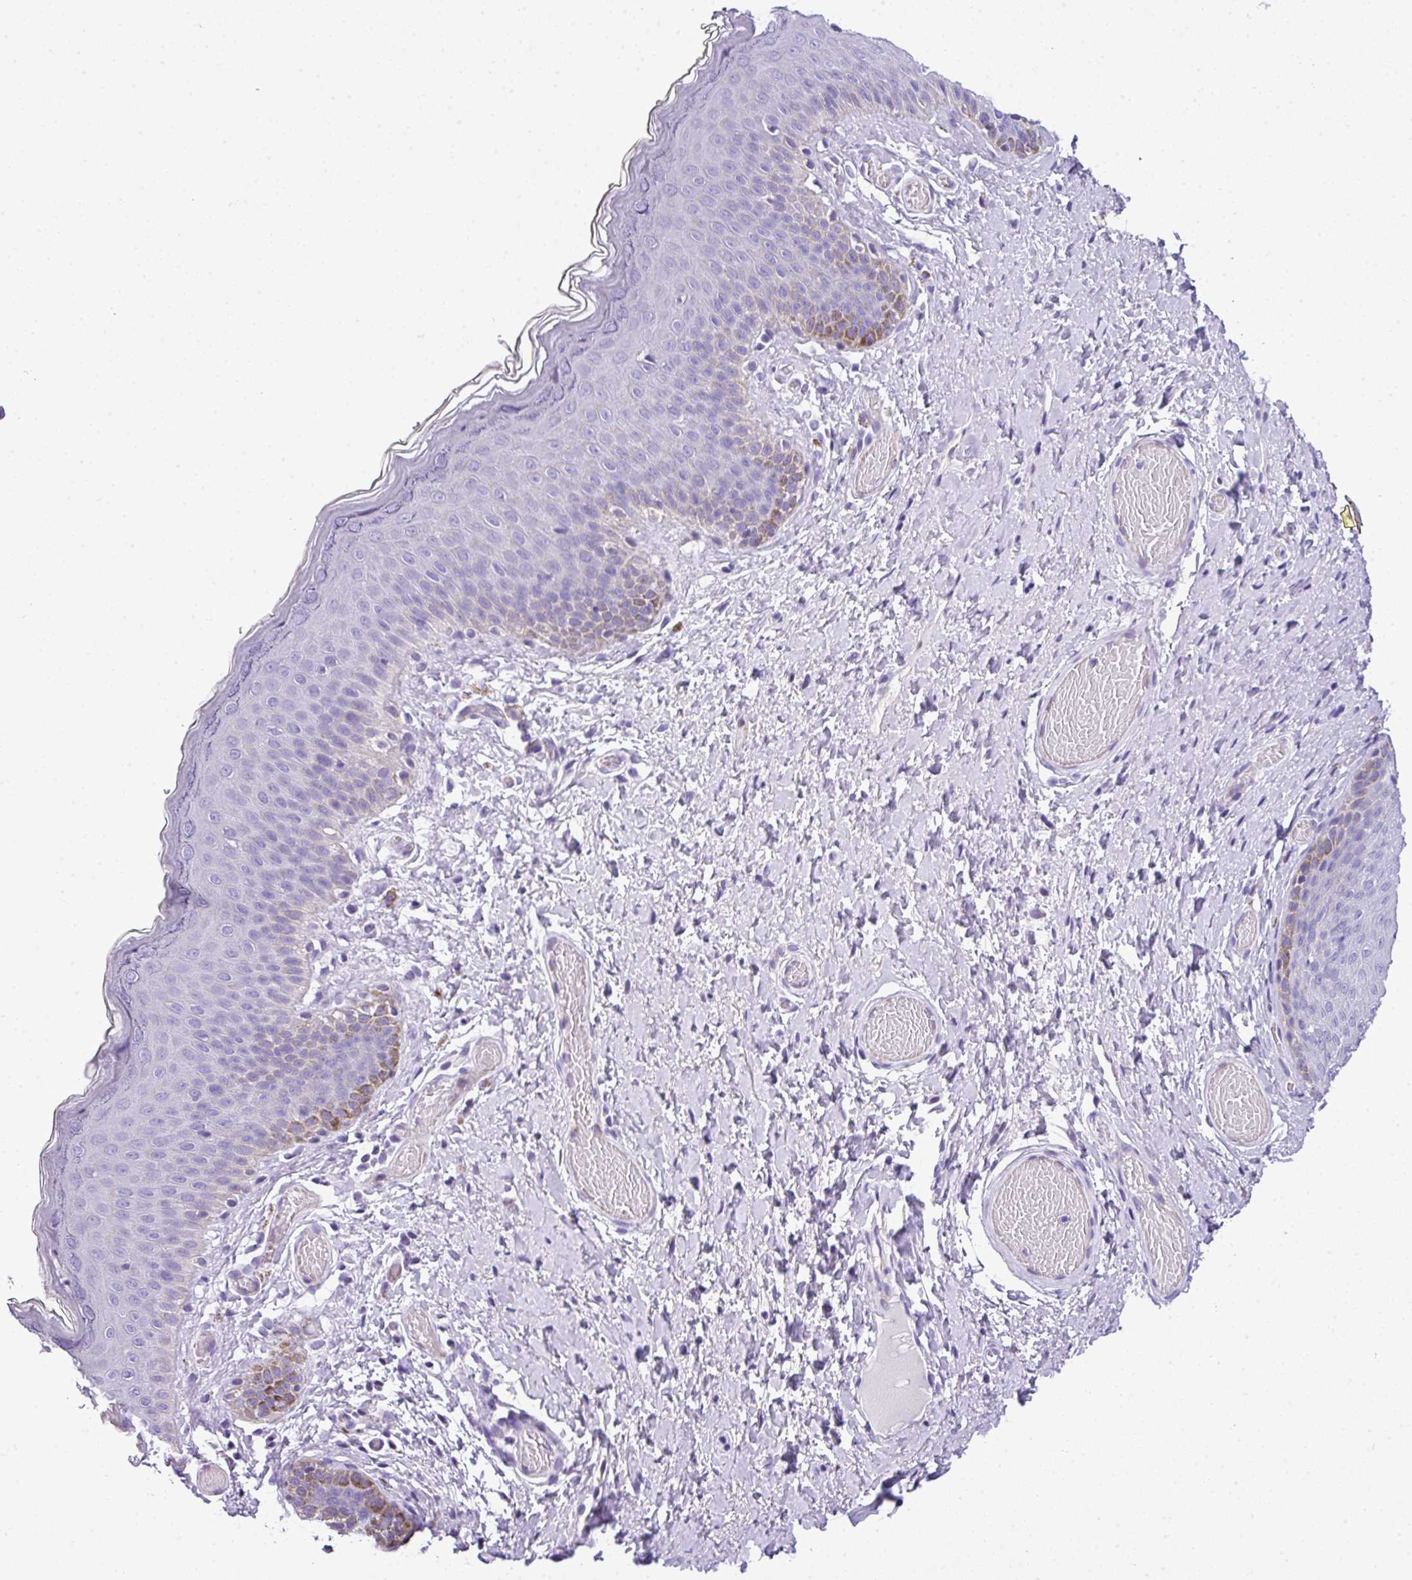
{"staining": {"intensity": "negative", "quantity": "none", "location": "none"}, "tissue": "skin", "cell_type": "Epidermal cells", "image_type": "normal", "snomed": [{"axis": "morphology", "description": "Normal tissue, NOS"}, {"axis": "topography", "description": "Anal"}], "caption": "The immunohistochemistry (IHC) photomicrograph has no significant positivity in epidermal cells of skin.", "gene": "MUC21", "patient": {"sex": "female", "age": 40}}